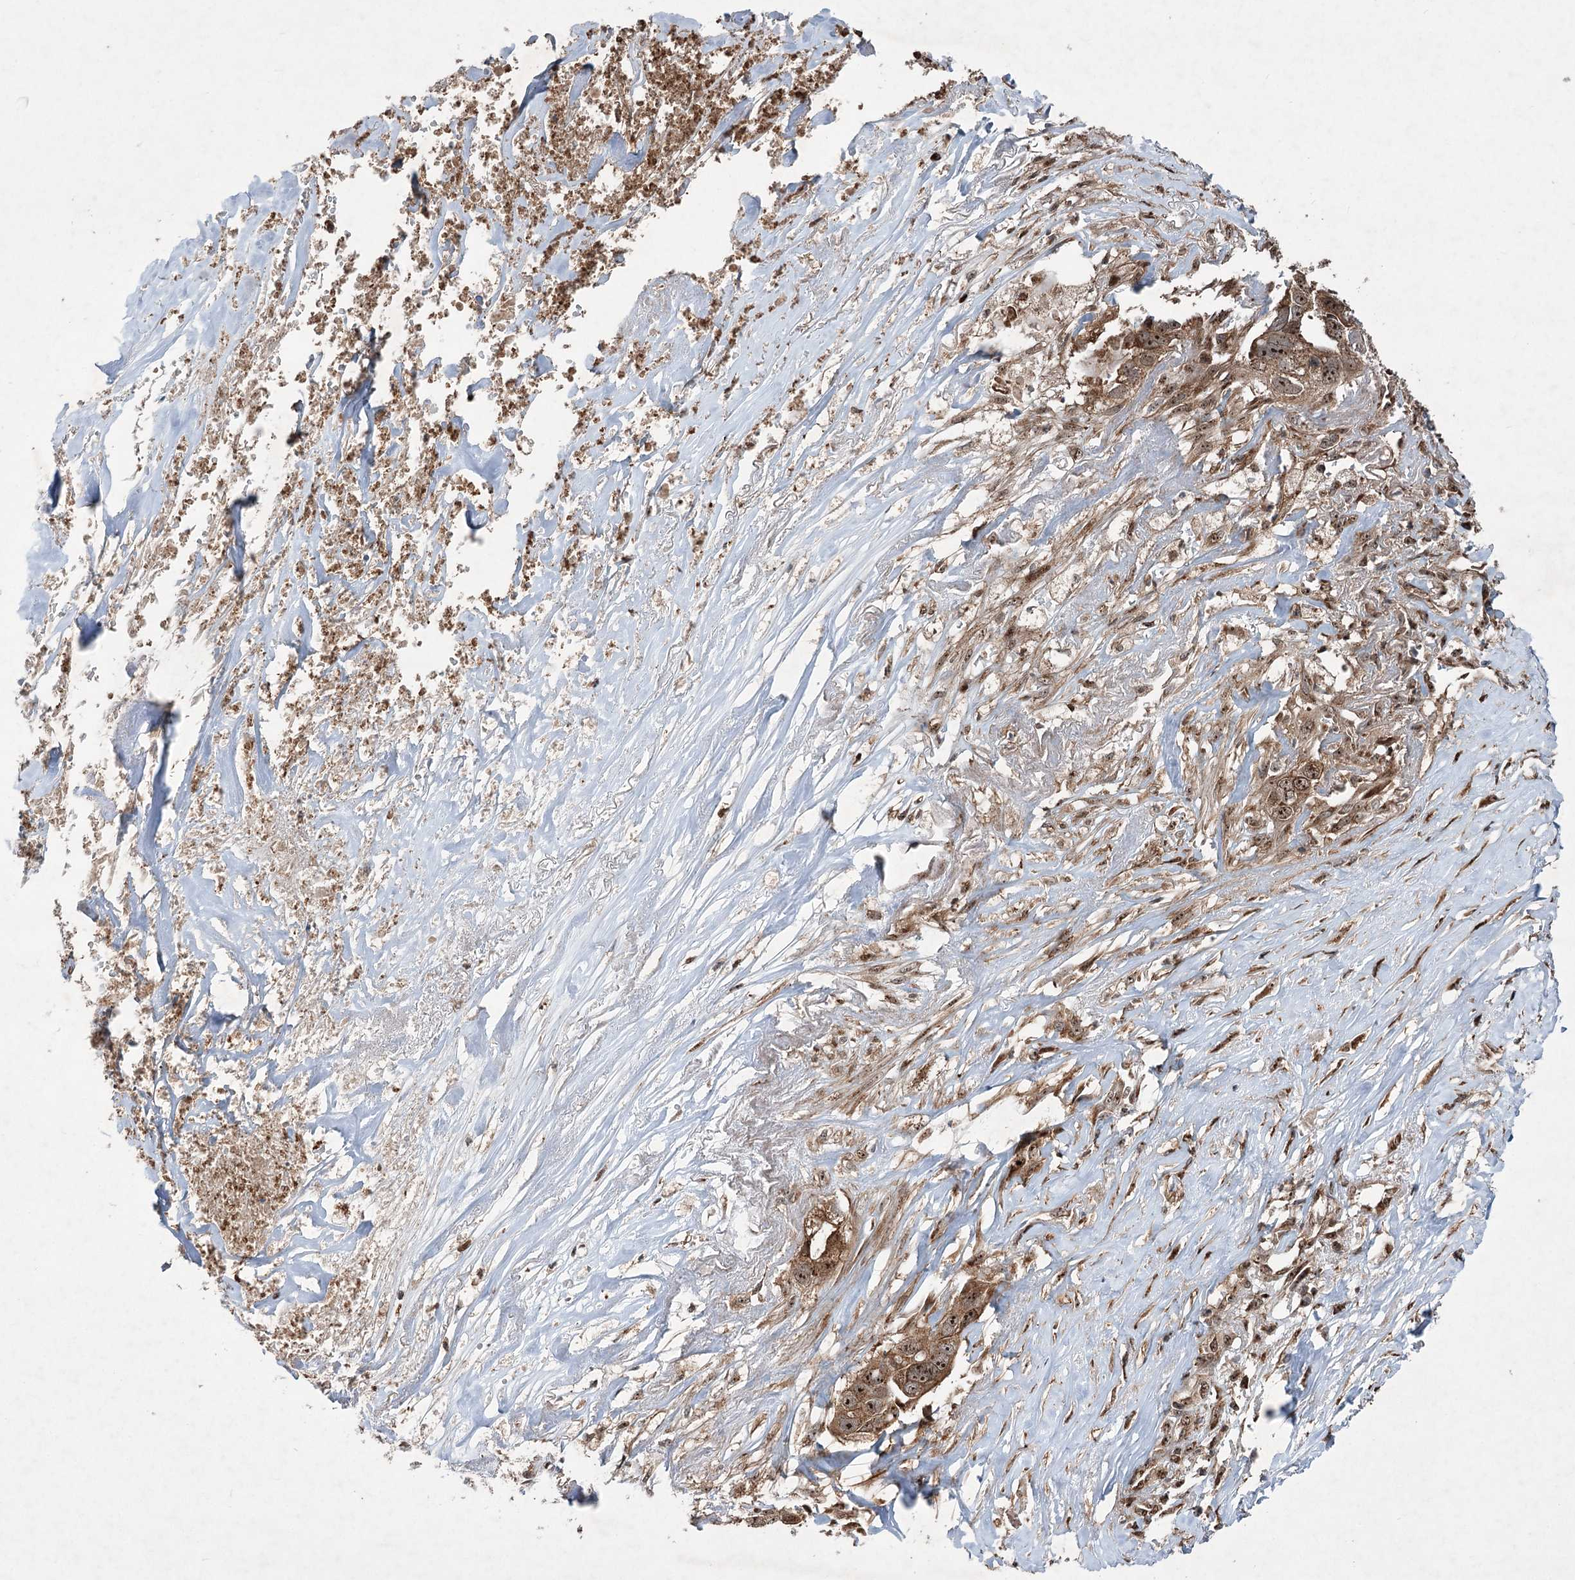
{"staining": {"intensity": "moderate", "quantity": ">75%", "location": "cytoplasmic/membranous,nuclear"}, "tissue": "liver cancer", "cell_type": "Tumor cells", "image_type": "cancer", "snomed": [{"axis": "morphology", "description": "Cholangiocarcinoma"}, {"axis": "topography", "description": "Liver"}], "caption": "Approximately >75% of tumor cells in cholangiocarcinoma (liver) exhibit moderate cytoplasmic/membranous and nuclear protein staining as visualized by brown immunohistochemical staining.", "gene": "SERINC5", "patient": {"sex": "female", "age": 79}}